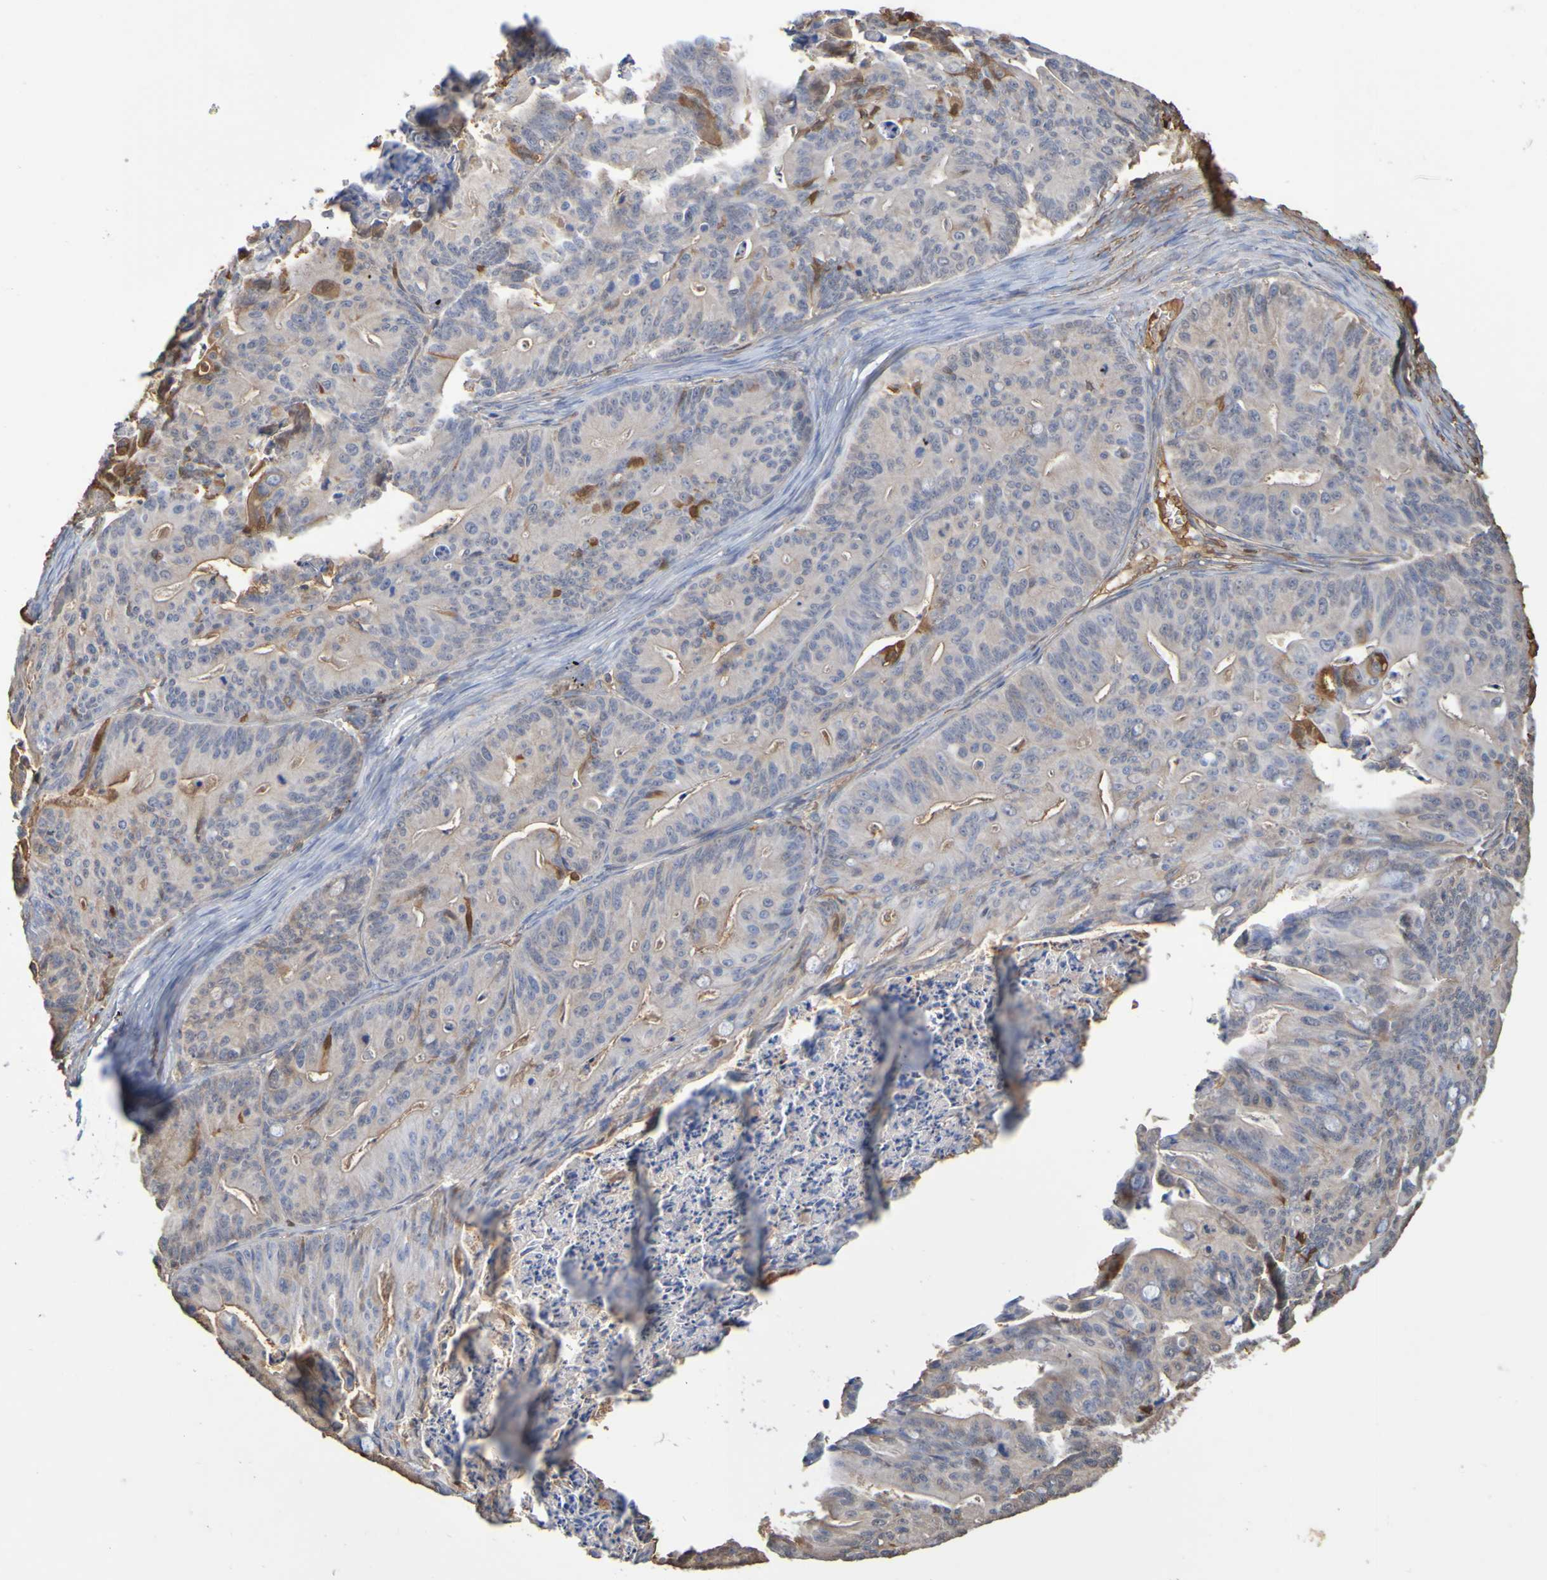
{"staining": {"intensity": "moderate", "quantity": "25%-75%", "location": "cytoplasmic/membranous"}, "tissue": "ovarian cancer", "cell_type": "Tumor cells", "image_type": "cancer", "snomed": [{"axis": "morphology", "description": "Cystadenocarcinoma, mucinous, NOS"}, {"axis": "topography", "description": "Ovary"}], "caption": "Immunohistochemistry (IHC) image of human ovarian cancer stained for a protein (brown), which exhibits medium levels of moderate cytoplasmic/membranous staining in approximately 25%-75% of tumor cells.", "gene": "GAB3", "patient": {"sex": "female", "age": 37}}